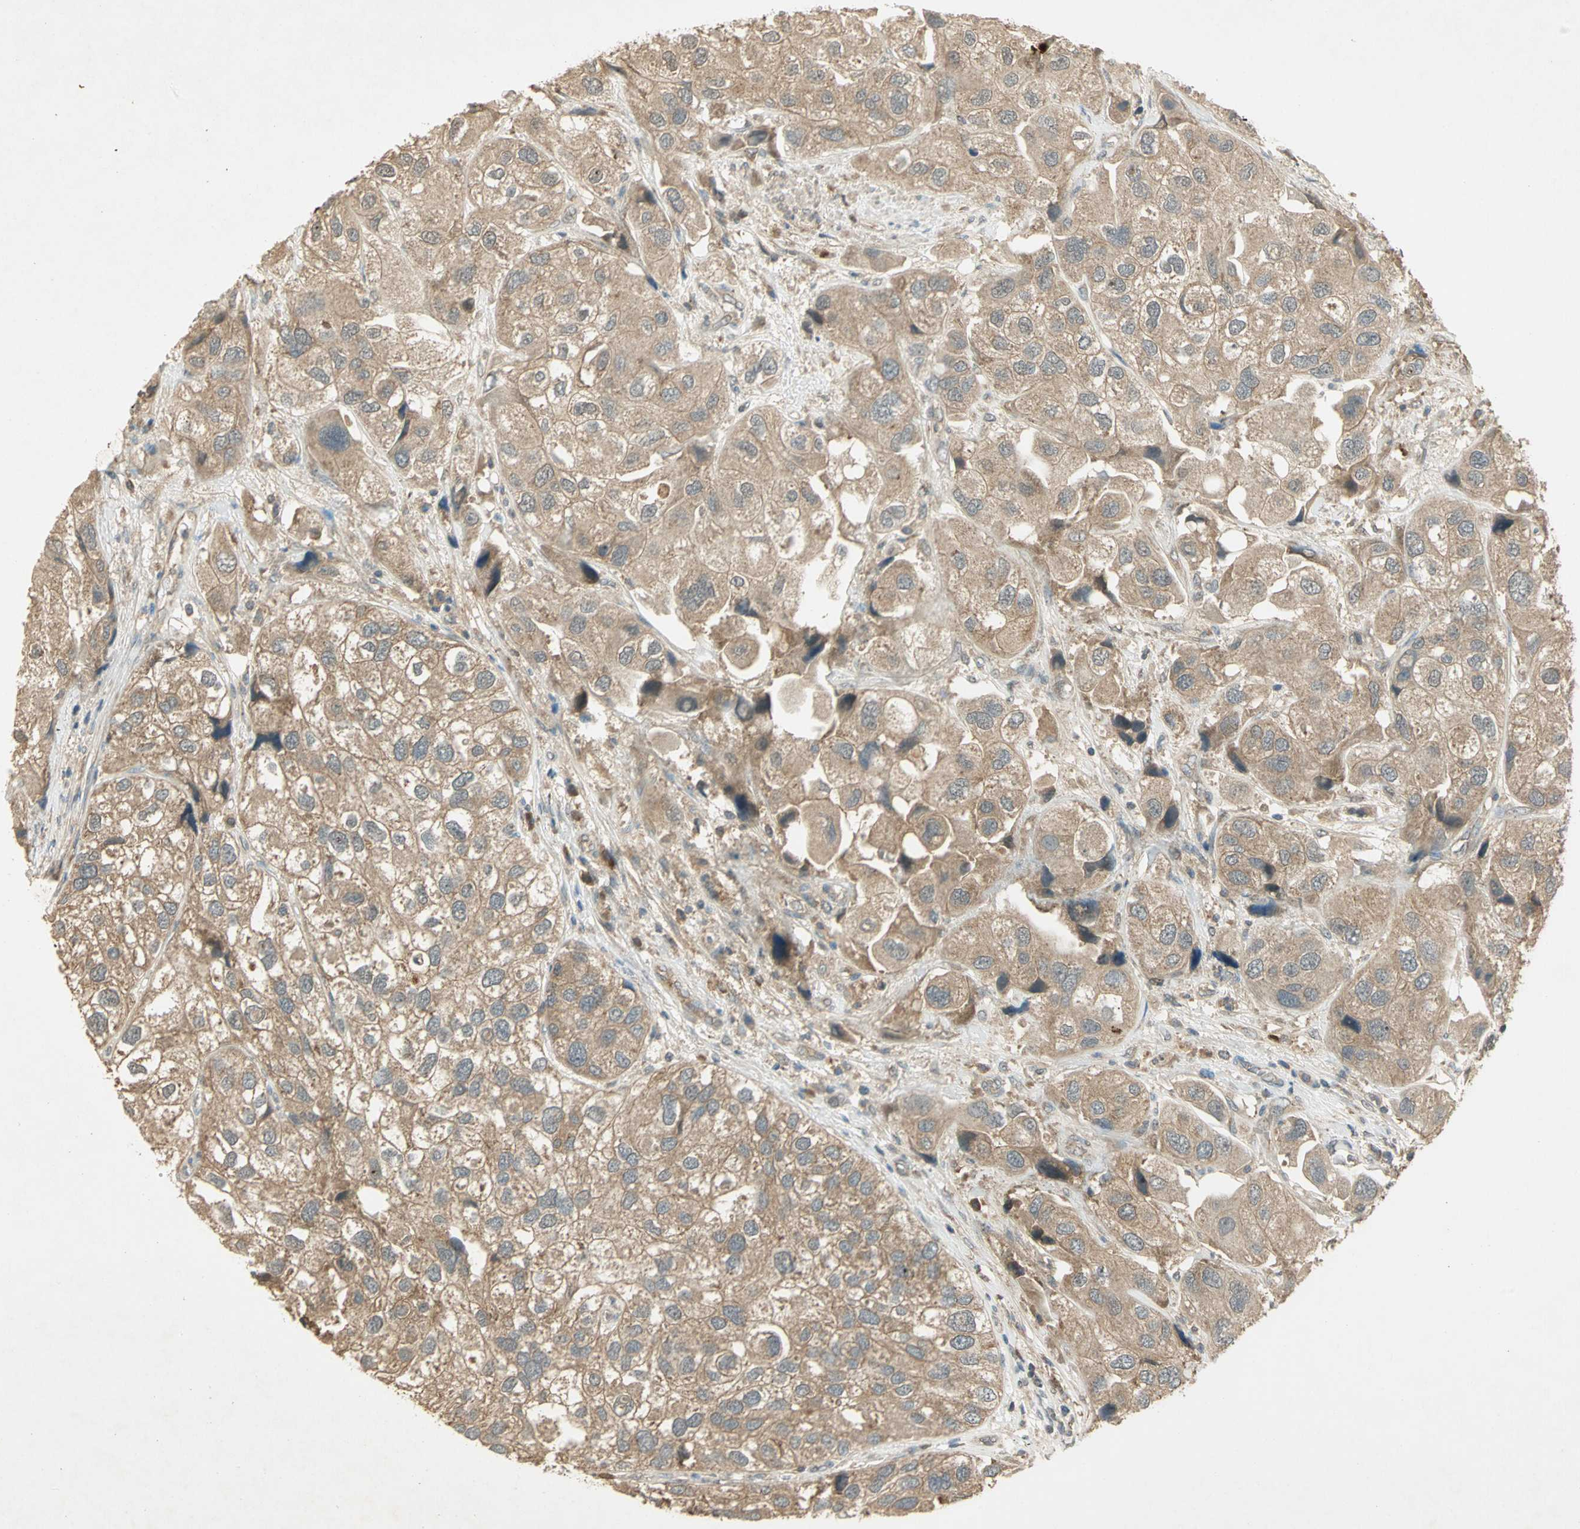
{"staining": {"intensity": "moderate", "quantity": ">75%", "location": "cytoplasmic/membranous"}, "tissue": "urothelial cancer", "cell_type": "Tumor cells", "image_type": "cancer", "snomed": [{"axis": "morphology", "description": "Urothelial carcinoma, High grade"}, {"axis": "topography", "description": "Urinary bladder"}], "caption": "Protein expression analysis of urothelial cancer demonstrates moderate cytoplasmic/membranous expression in about >75% of tumor cells.", "gene": "KEAP1", "patient": {"sex": "female", "age": 64}}